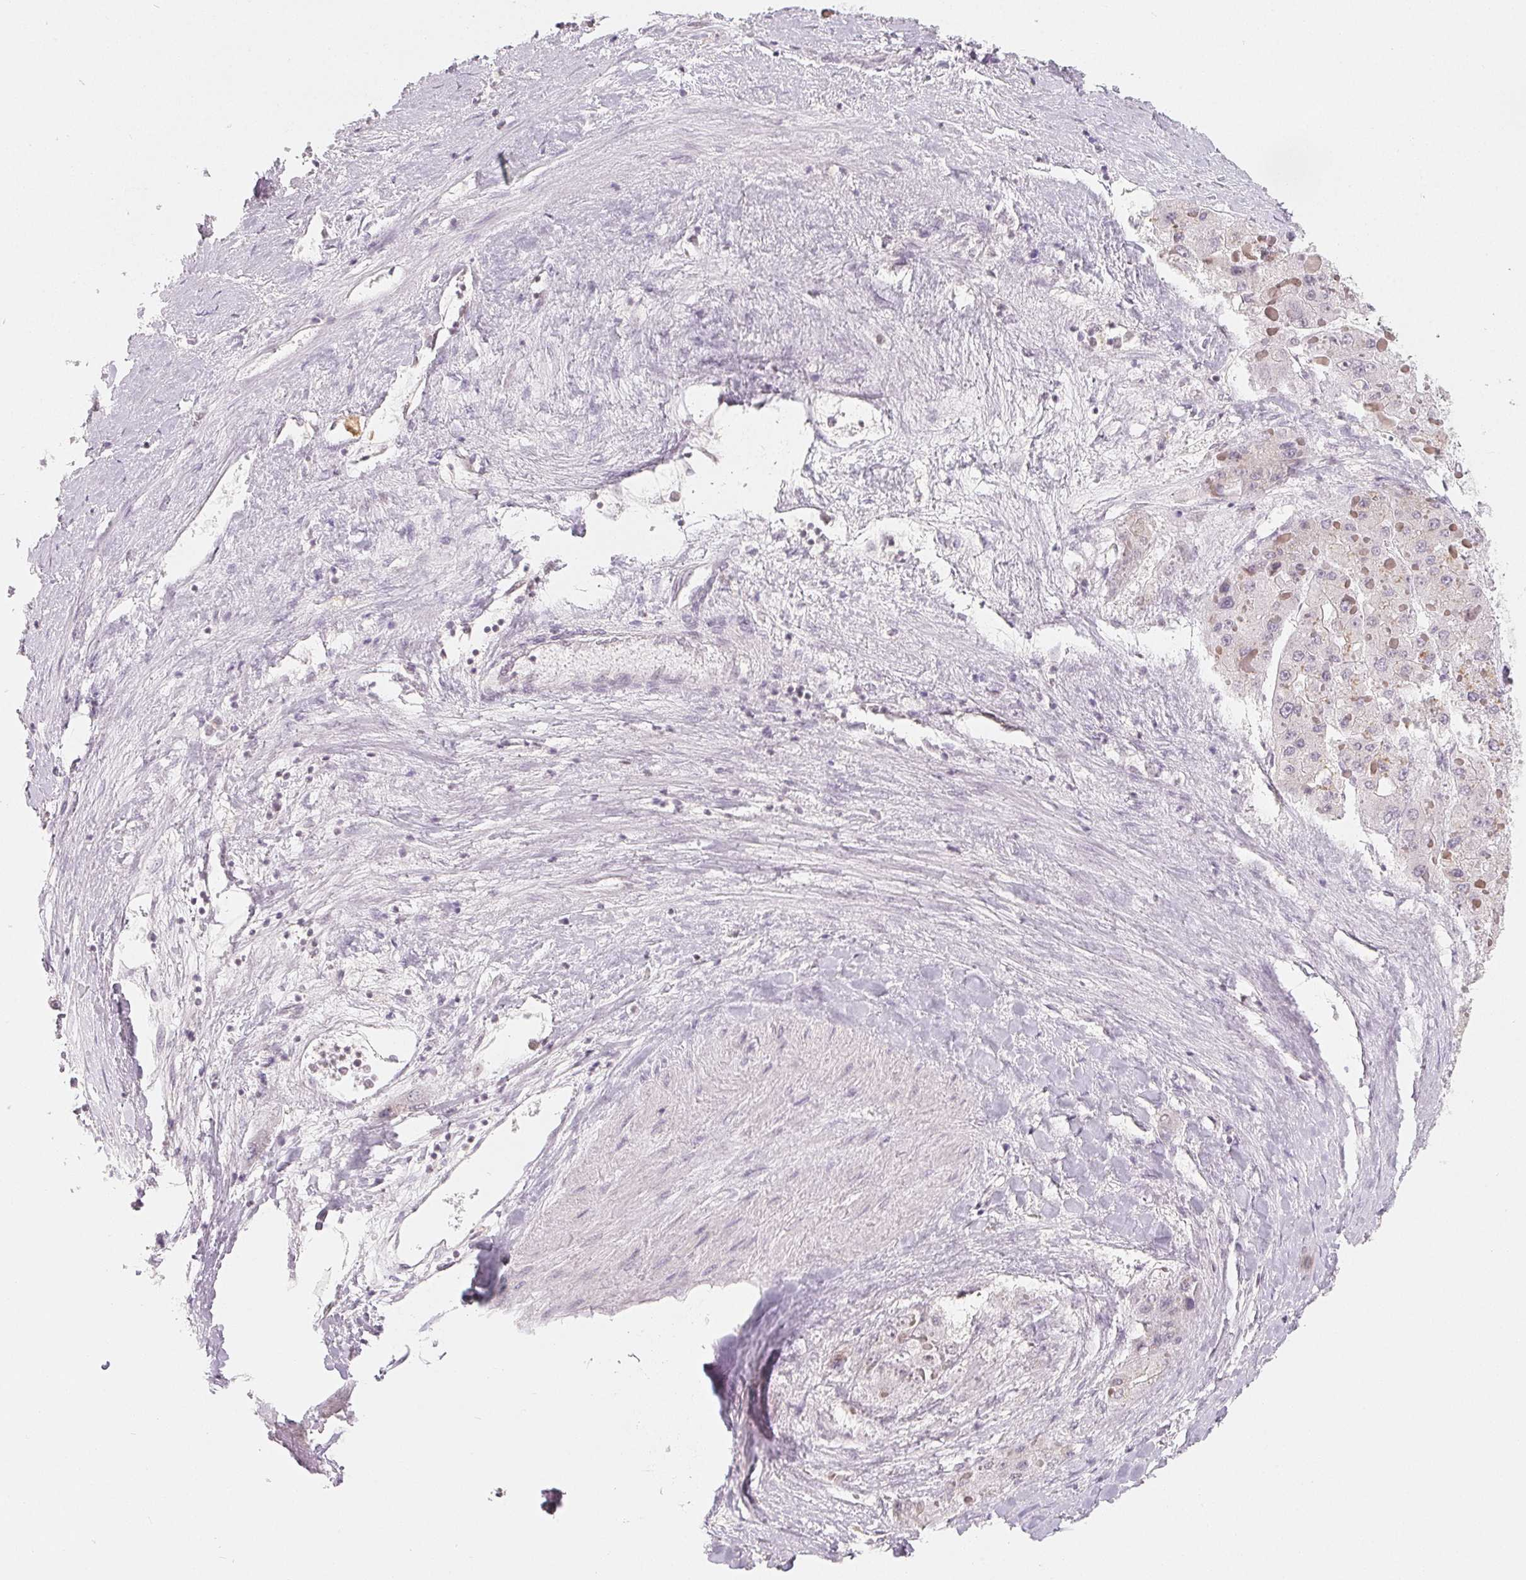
{"staining": {"intensity": "negative", "quantity": "none", "location": "none"}, "tissue": "liver cancer", "cell_type": "Tumor cells", "image_type": "cancer", "snomed": [{"axis": "morphology", "description": "Carcinoma, Hepatocellular, NOS"}, {"axis": "topography", "description": "Liver"}], "caption": "Liver cancer (hepatocellular carcinoma) was stained to show a protein in brown. There is no significant expression in tumor cells. Nuclei are stained in blue.", "gene": "NXF3", "patient": {"sex": "female", "age": 73}}